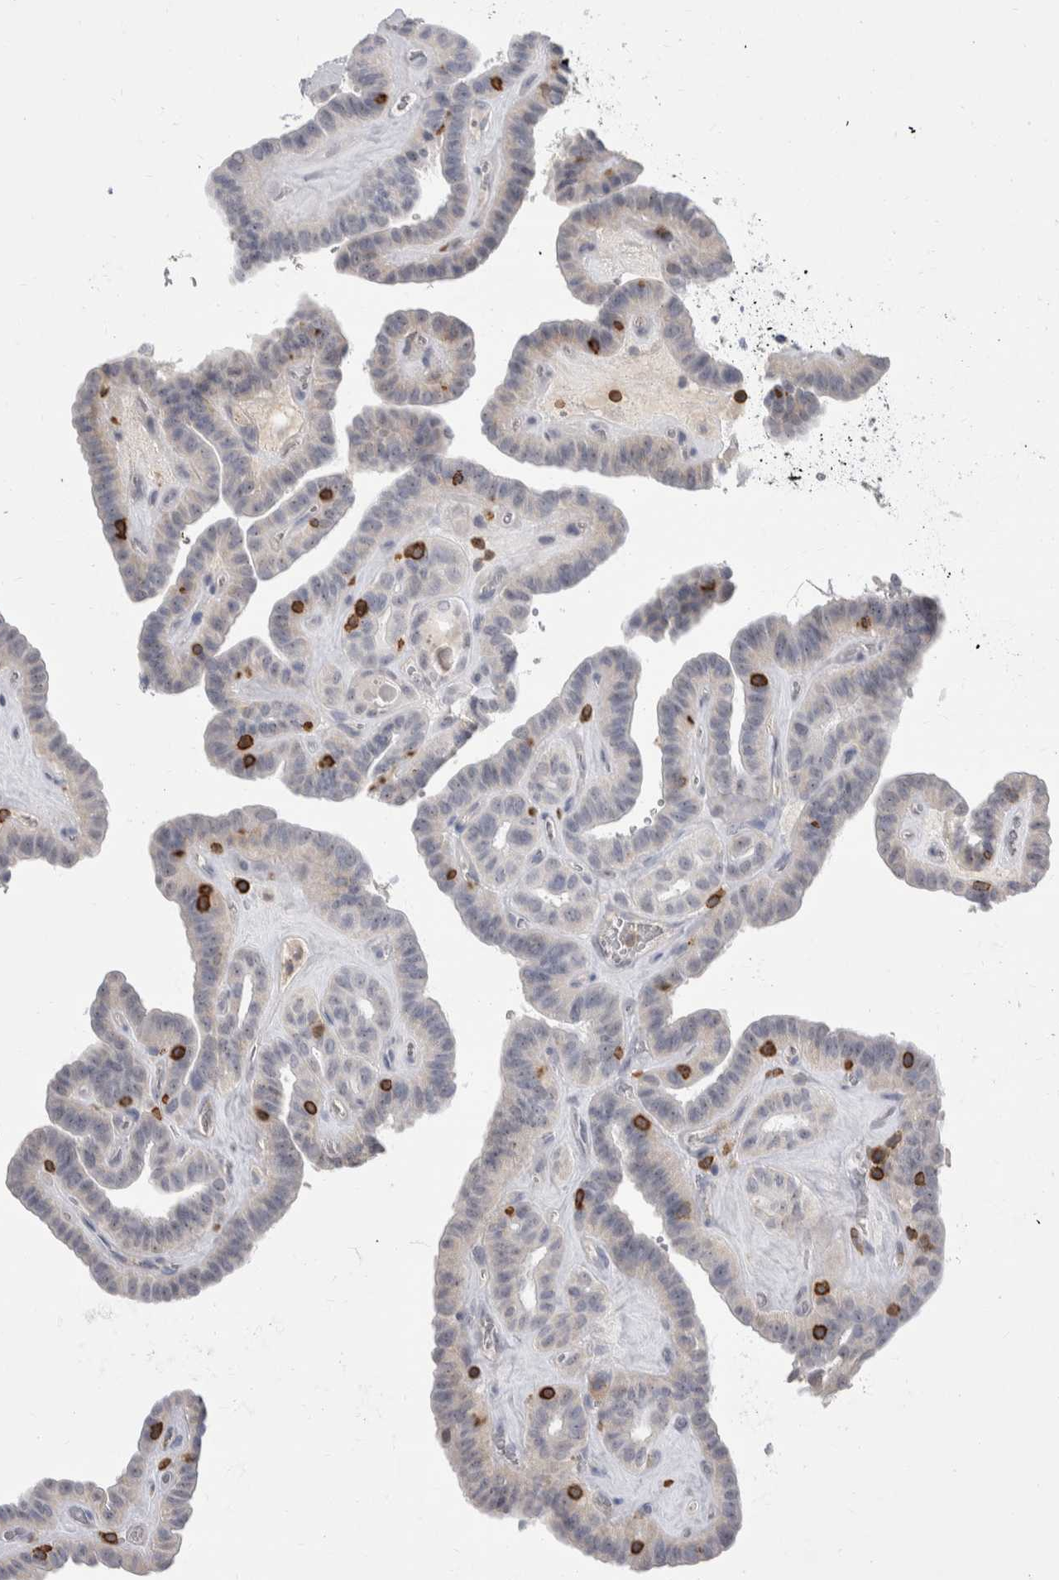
{"staining": {"intensity": "negative", "quantity": "none", "location": "none"}, "tissue": "thyroid cancer", "cell_type": "Tumor cells", "image_type": "cancer", "snomed": [{"axis": "morphology", "description": "Papillary adenocarcinoma, NOS"}, {"axis": "topography", "description": "Thyroid gland"}], "caption": "A micrograph of thyroid papillary adenocarcinoma stained for a protein demonstrates no brown staining in tumor cells.", "gene": "CEP295NL", "patient": {"sex": "male", "age": 77}}